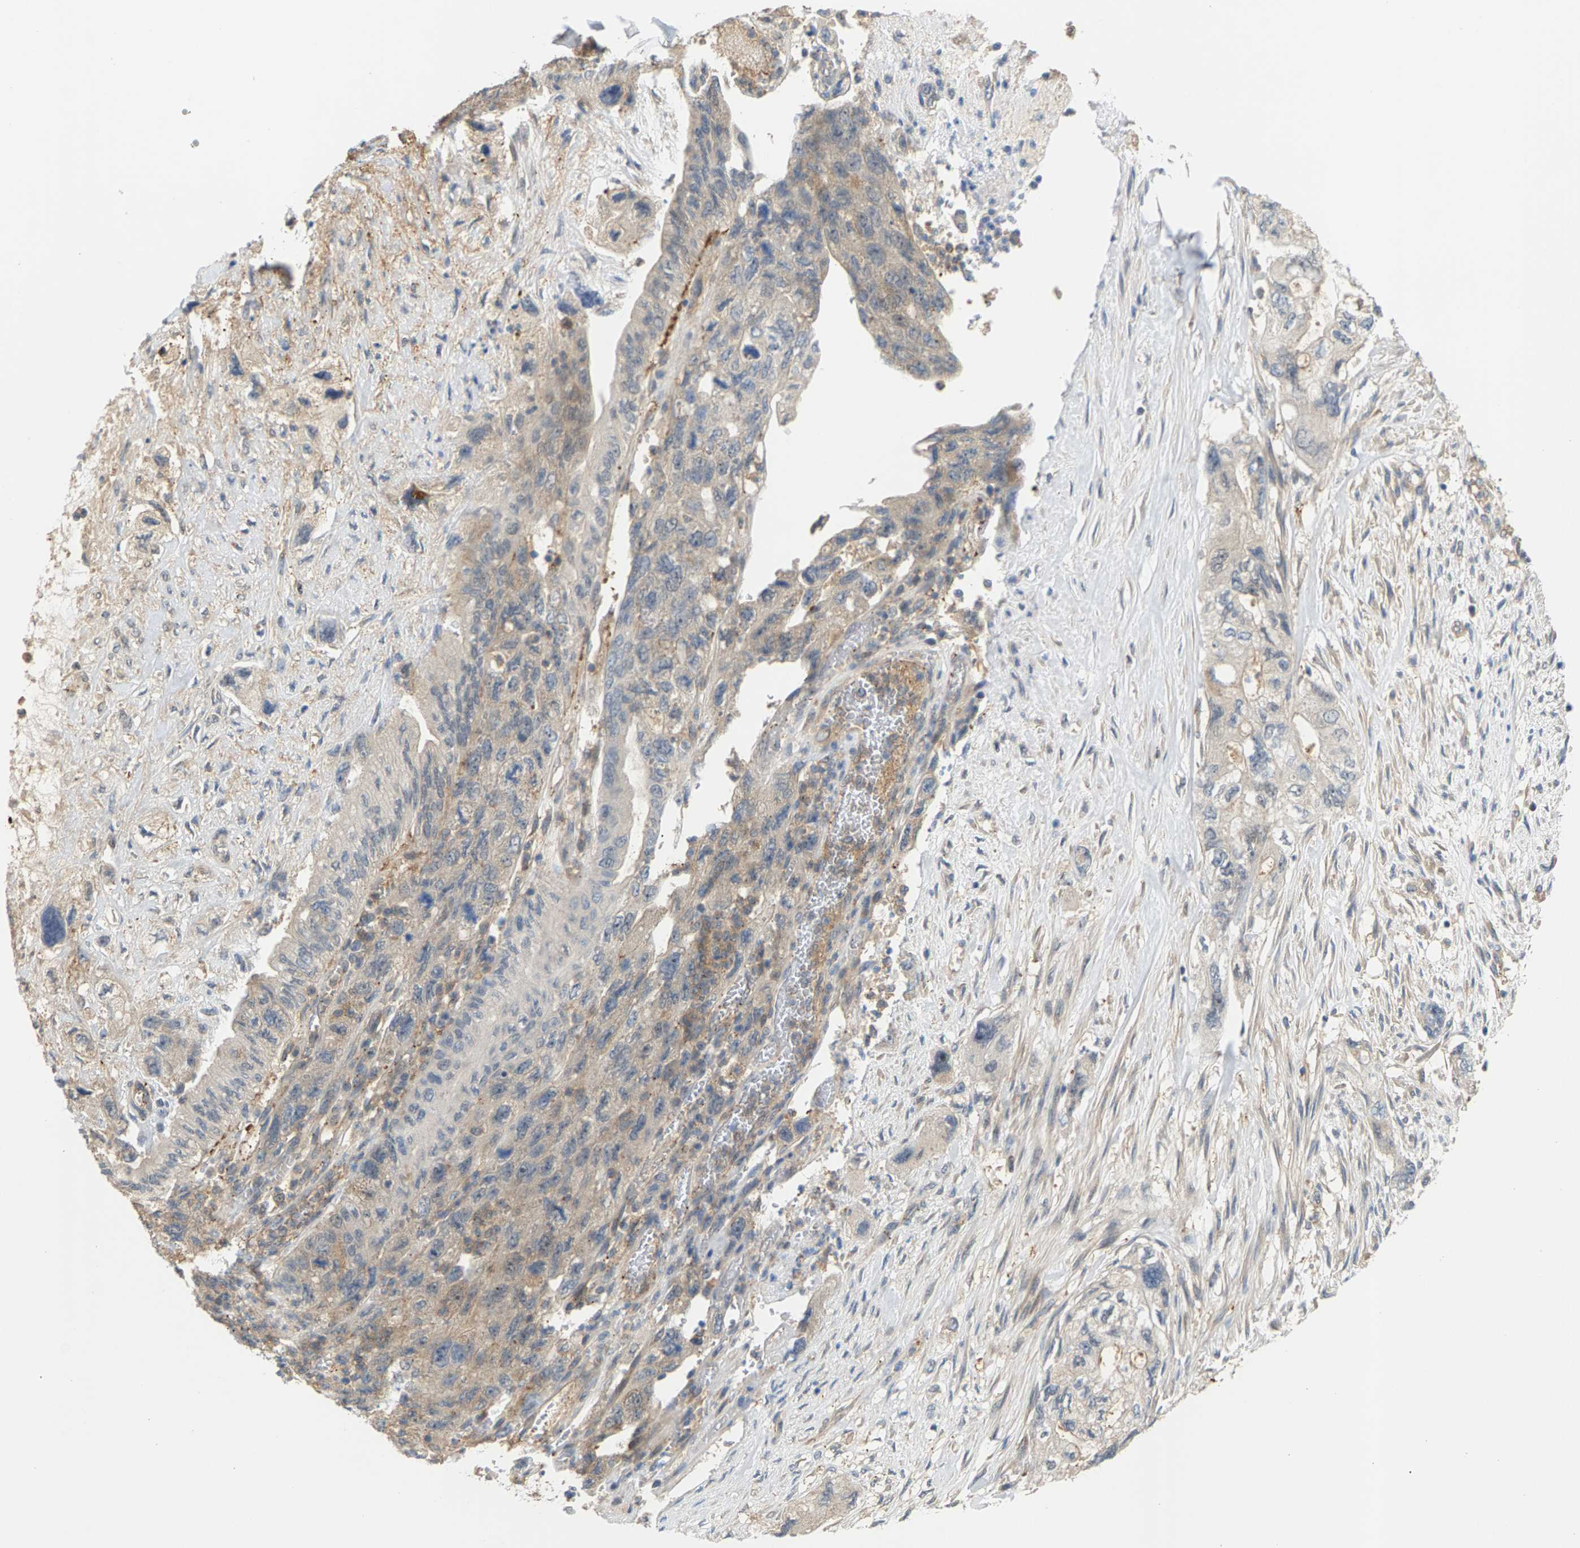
{"staining": {"intensity": "weak", "quantity": "<25%", "location": "cytoplasmic/membranous"}, "tissue": "pancreatic cancer", "cell_type": "Tumor cells", "image_type": "cancer", "snomed": [{"axis": "morphology", "description": "Adenocarcinoma, NOS"}, {"axis": "topography", "description": "Pancreas"}], "caption": "This is a micrograph of IHC staining of pancreatic adenocarcinoma, which shows no staining in tumor cells.", "gene": "KRTAP27-1", "patient": {"sex": "female", "age": 73}}